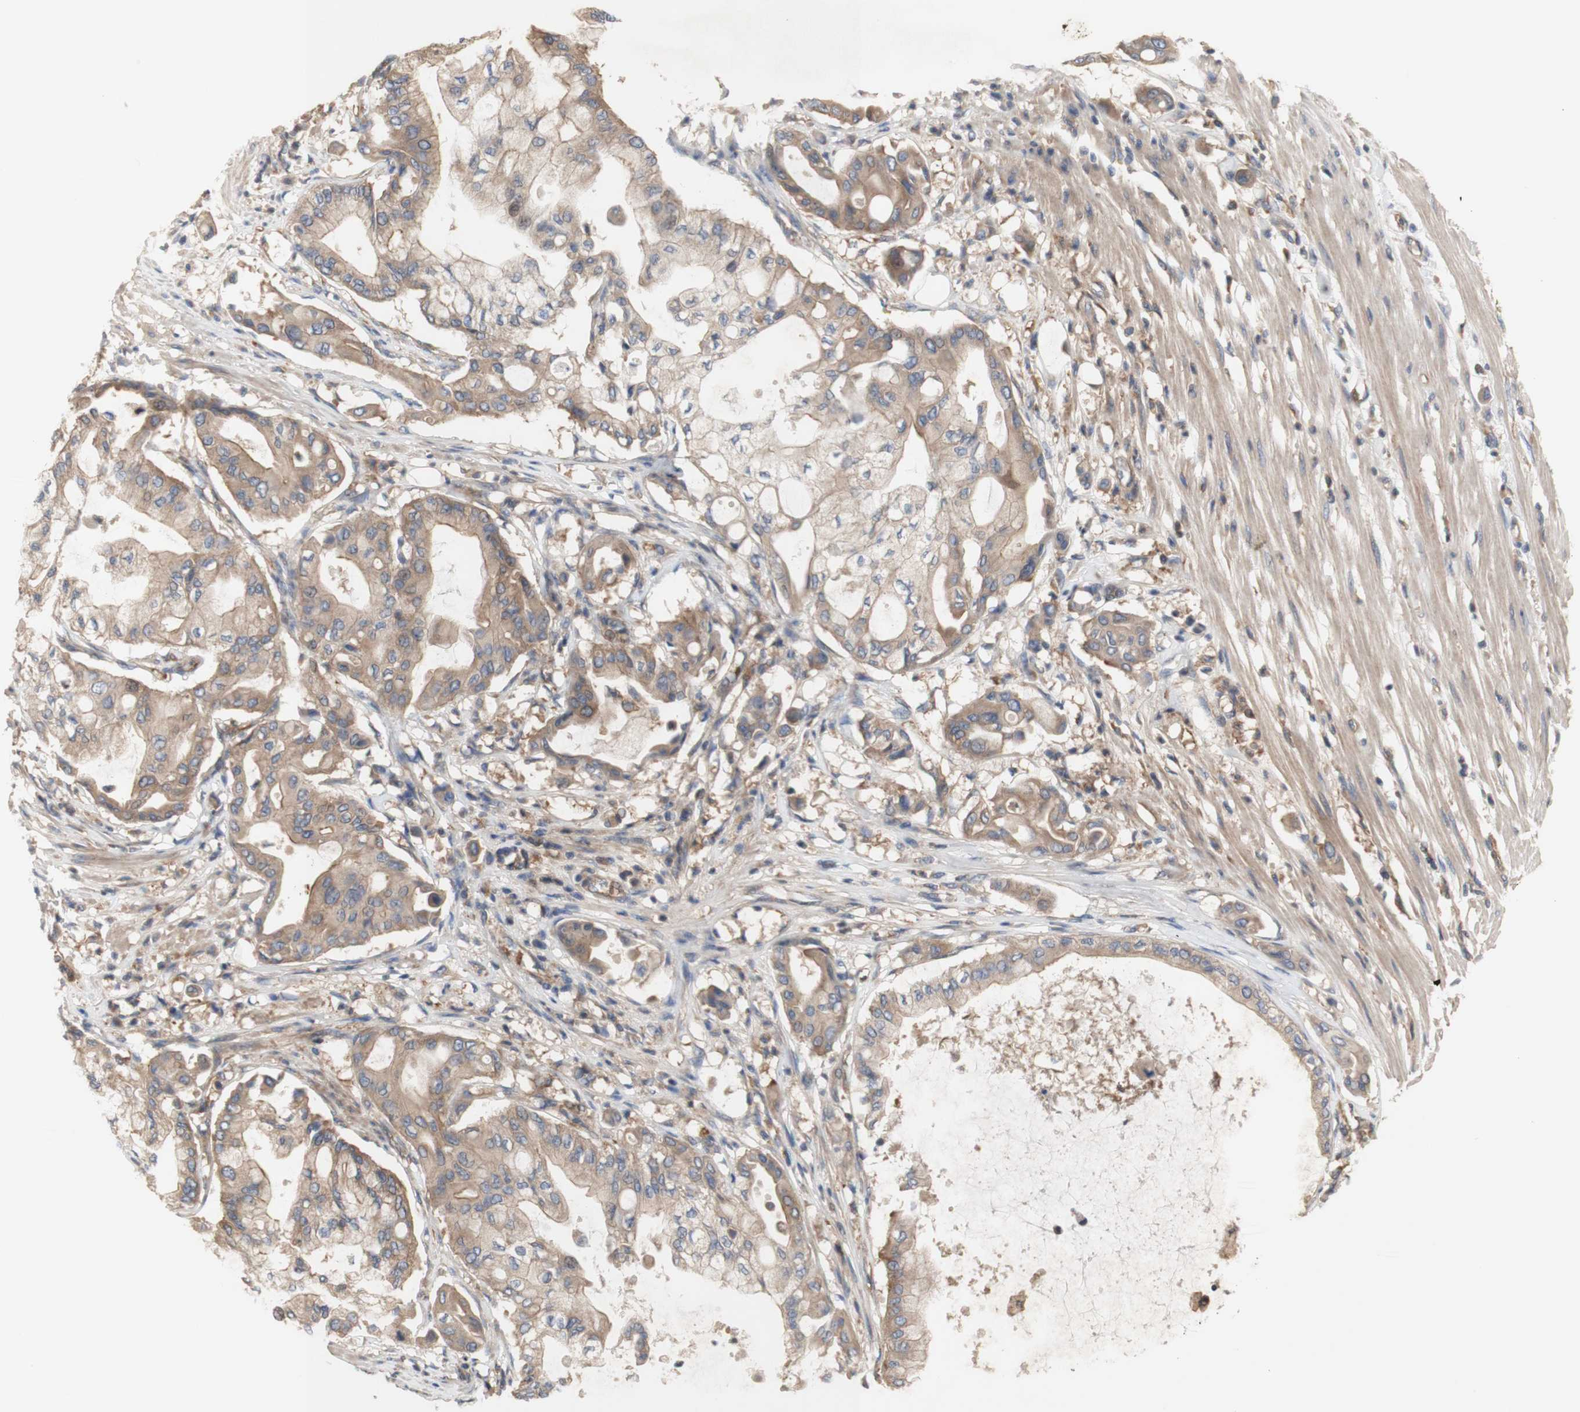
{"staining": {"intensity": "moderate", "quantity": ">75%", "location": "cytoplasmic/membranous"}, "tissue": "pancreatic cancer", "cell_type": "Tumor cells", "image_type": "cancer", "snomed": [{"axis": "morphology", "description": "Adenocarcinoma, NOS"}, {"axis": "morphology", "description": "Adenocarcinoma, metastatic, NOS"}, {"axis": "topography", "description": "Lymph node"}, {"axis": "topography", "description": "Pancreas"}, {"axis": "topography", "description": "Duodenum"}], "caption": "Immunohistochemistry (IHC) of pancreatic cancer (adenocarcinoma) demonstrates medium levels of moderate cytoplasmic/membranous staining in approximately >75% of tumor cells.", "gene": "IKBKG", "patient": {"sex": "female", "age": 64}}